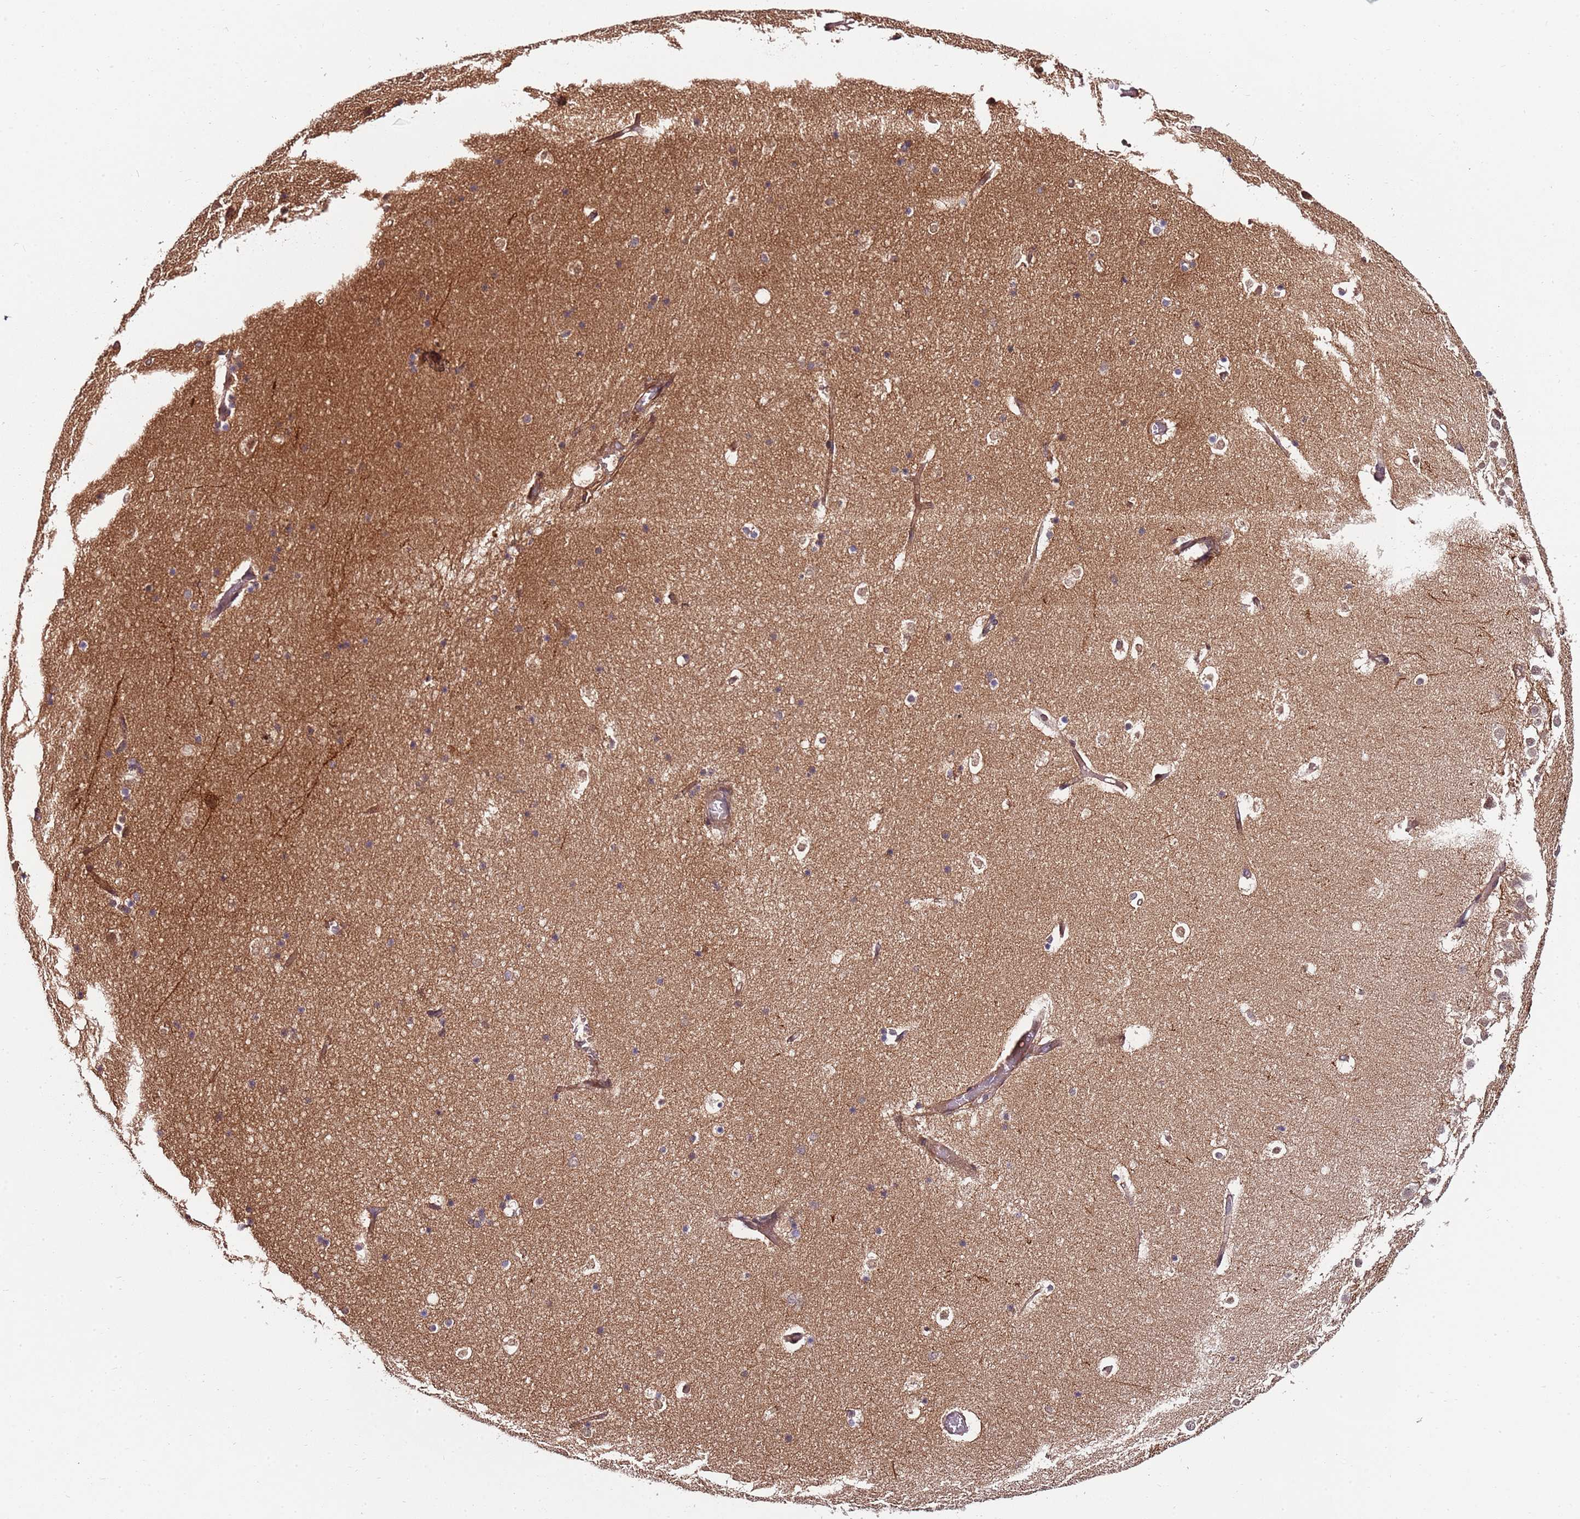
{"staining": {"intensity": "weak", "quantity": "<25%", "location": "cytoplasmic/membranous"}, "tissue": "hippocampus", "cell_type": "Glial cells", "image_type": "normal", "snomed": [{"axis": "morphology", "description": "Normal tissue, NOS"}, {"axis": "topography", "description": "Hippocampus"}], "caption": "The photomicrograph reveals no staining of glial cells in normal hippocampus.", "gene": "EDC3", "patient": {"sex": "female", "age": 52}}